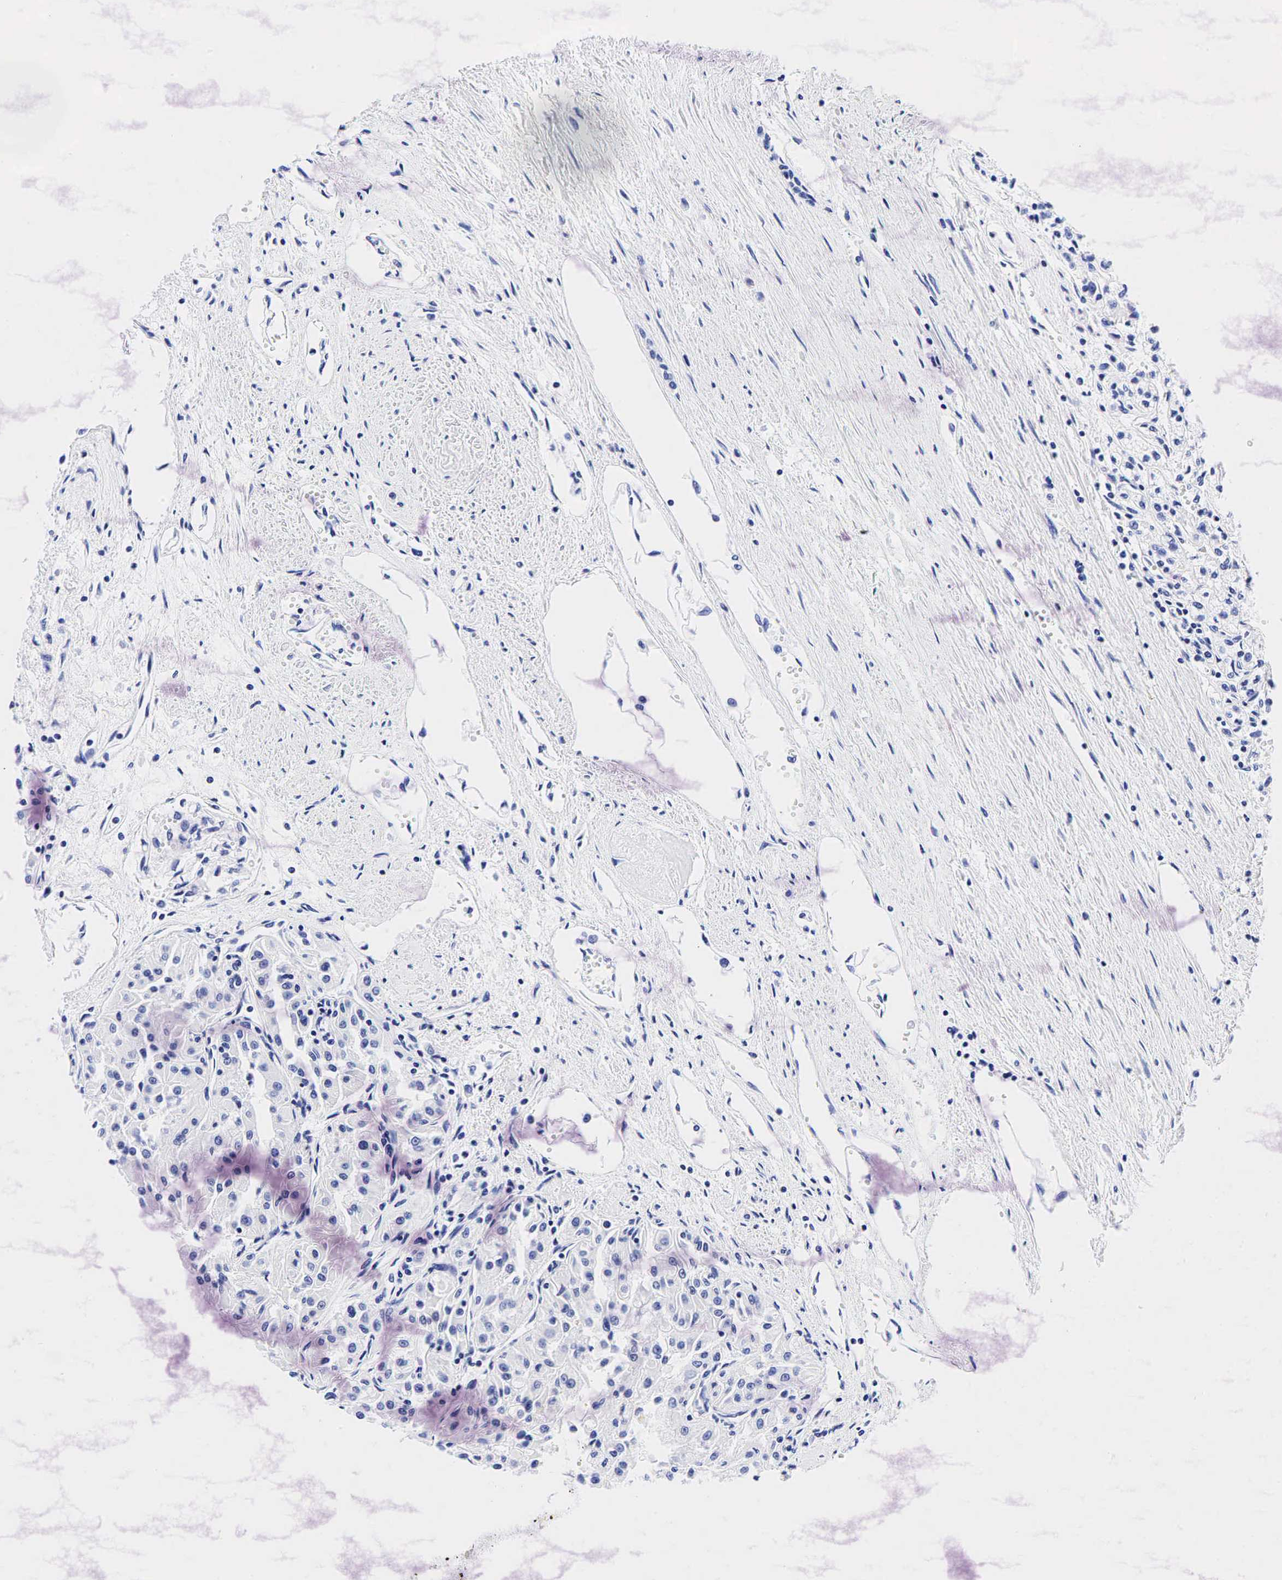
{"staining": {"intensity": "negative", "quantity": "none", "location": "none"}, "tissue": "renal cancer", "cell_type": "Tumor cells", "image_type": "cancer", "snomed": [{"axis": "morphology", "description": "Adenocarcinoma, NOS"}, {"axis": "topography", "description": "Kidney"}], "caption": "There is no significant staining in tumor cells of renal cancer.", "gene": "ESR1", "patient": {"sex": "male", "age": 78}}